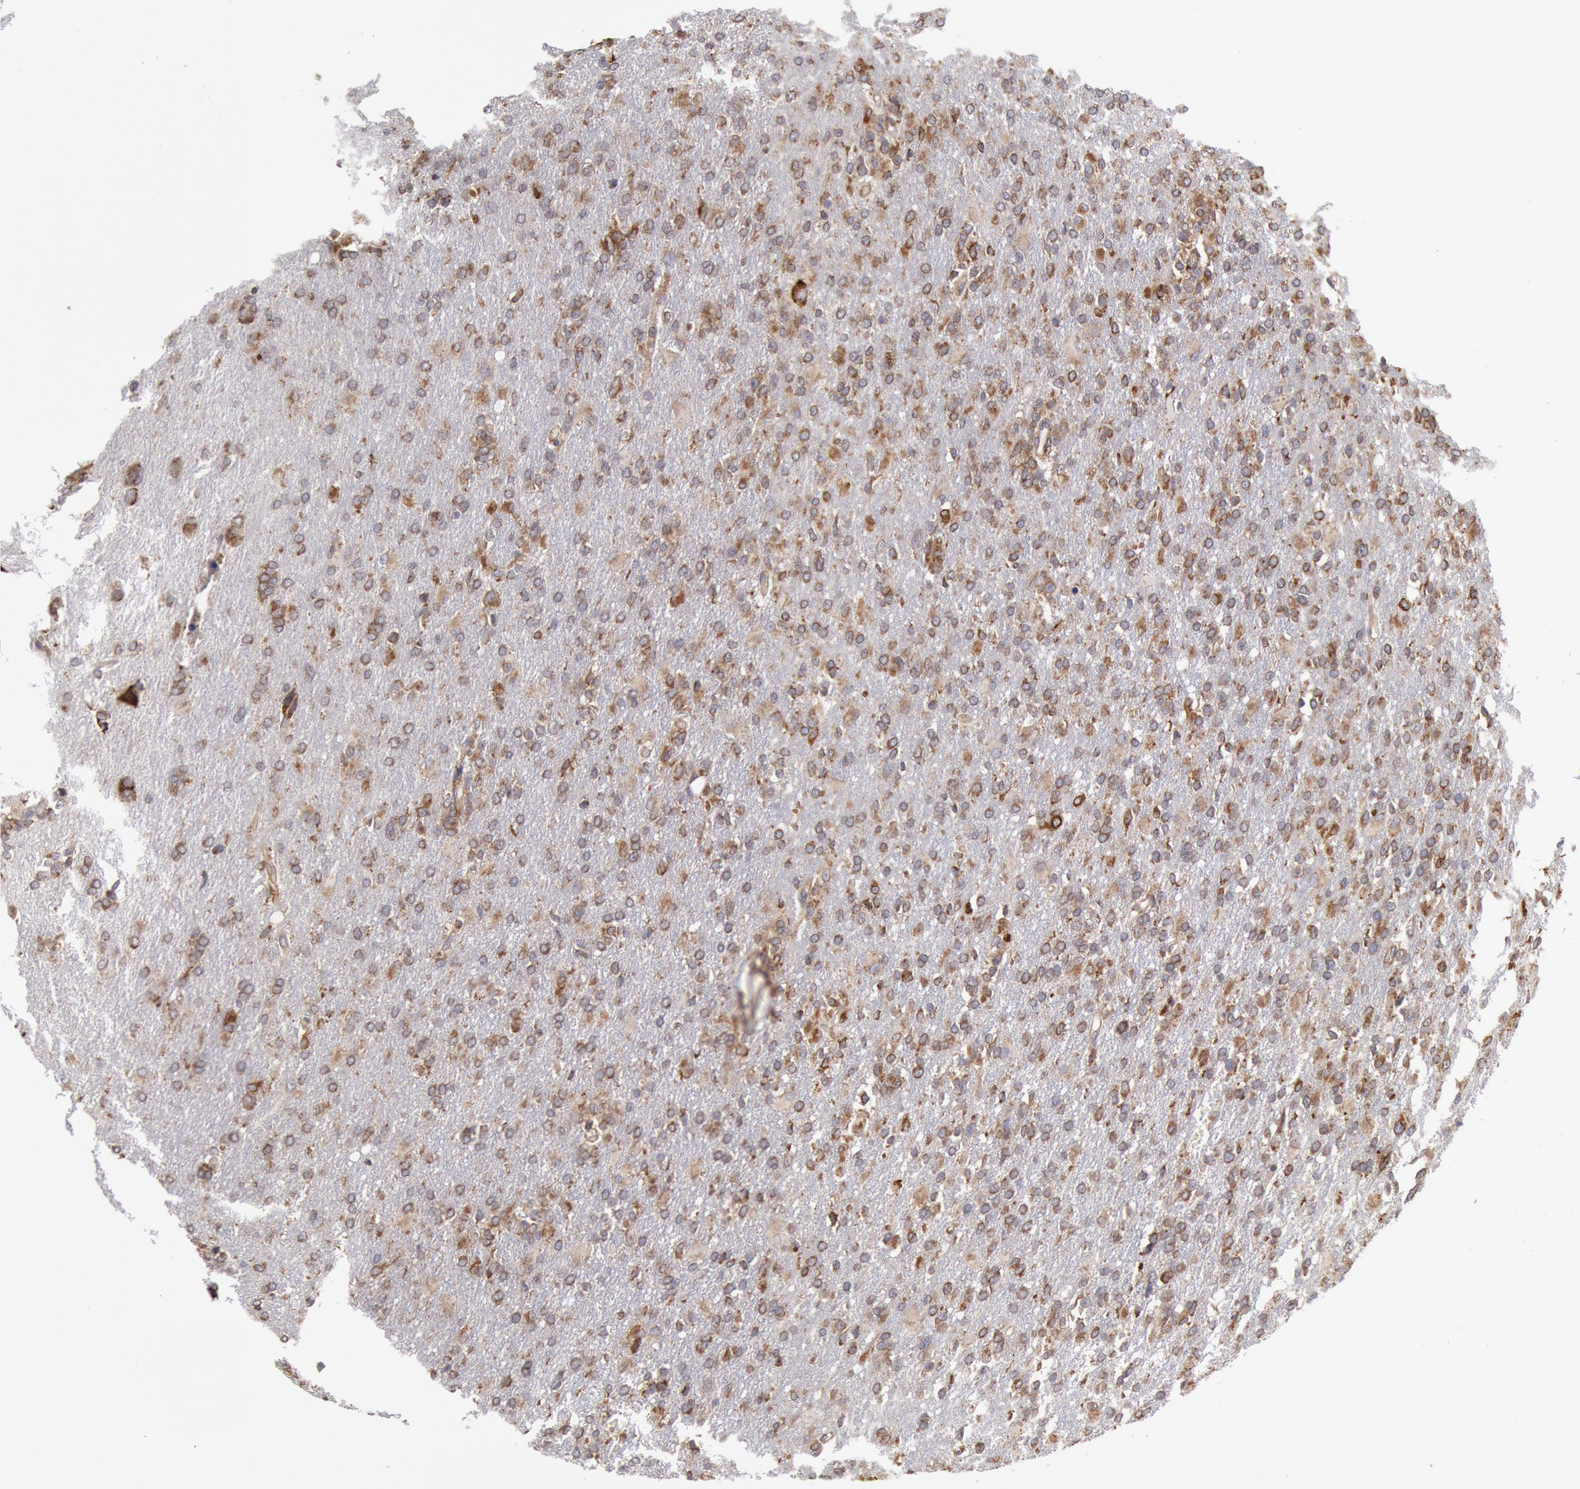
{"staining": {"intensity": "moderate", "quantity": "25%-75%", "location": "cytoplasmic/membranous"}, "tissue": "glioma", "cell_type": "Tumor cells", "image_type": "cancer", "snomed": [{"axis": "morphology", "description": "Glioma, malignant, High grade"}, {"axis": "topography", "description": "Brain"}], "caption": "Immunohistochemistry (DAB (3,3'-diaminobenzidine)) staining of human glioma shows moderate cytoplasmic/membranous protein staining in about 25%-75% of tumor cells. Using DAB (3,3'-diaminobenzidine) (brown) and hematoxylin (blue) stains, captured at high magnification using brightfield microscopy.", "gene": "ERP44", "patient": {"sex": "male", "age": 68}}